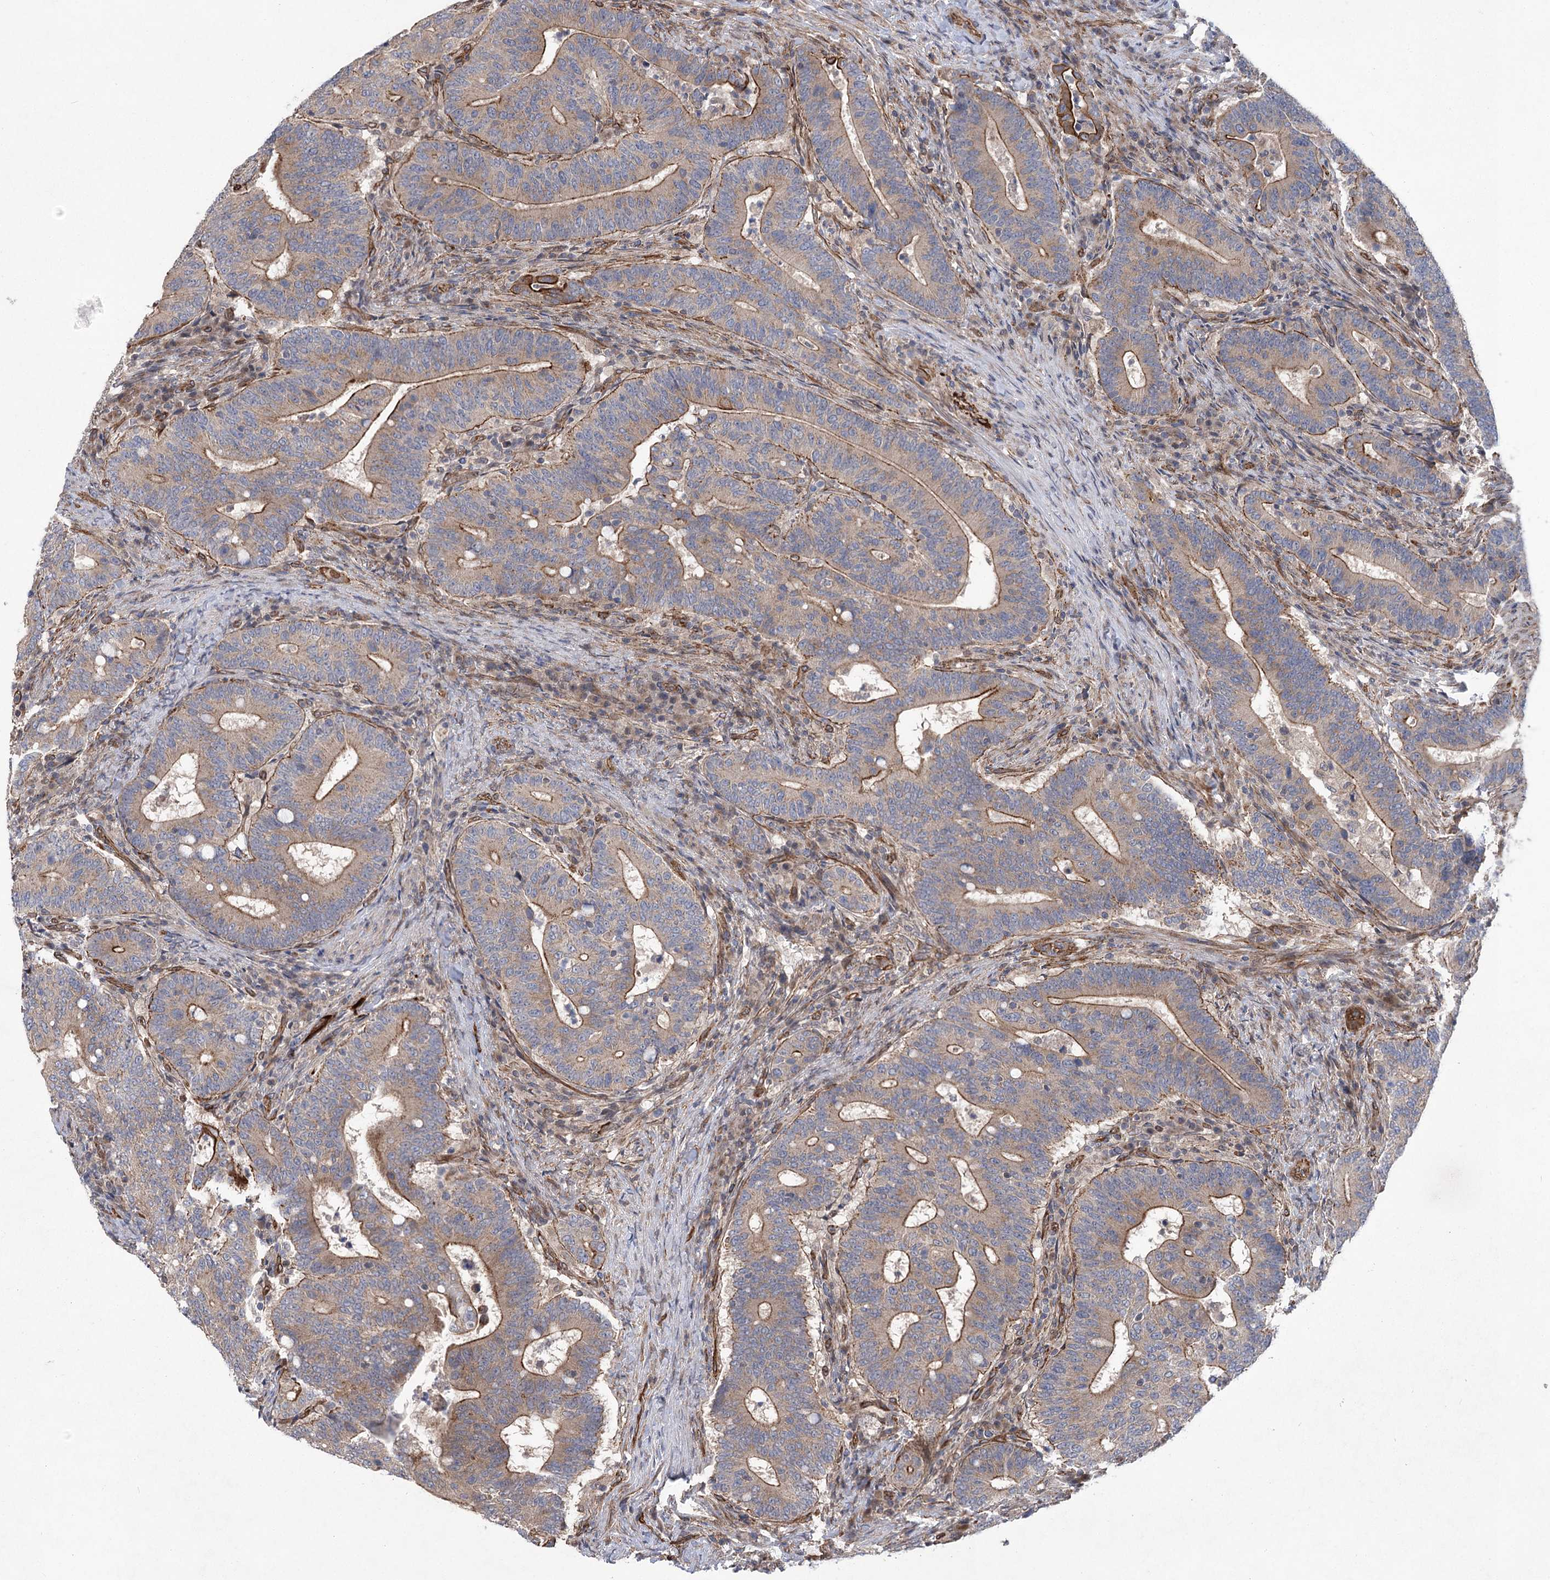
{"staining": {"intensity": "moderate", "quantity": ">75%", "location": "cytoplasmic/membranous"}, "tissue": "colorectal cancer", "cell_type": "Tumor cells", "image_type": "cancer", "snomed": [{"axis": "morphology", "description": "Adenocarcinoma, NOS"}, {"axis": "topography", "description": "Colon"}], "caption": "Immunohistochemistry (DAB (3,3'-diaminobenzidine)) staining of colorectal cancer displays moderate cytoplasmic/membranous protein positivity in approximately >75% of tumor cells.", "gene": "RWDD4", "patient": {"sex": "female", "age": 66}}